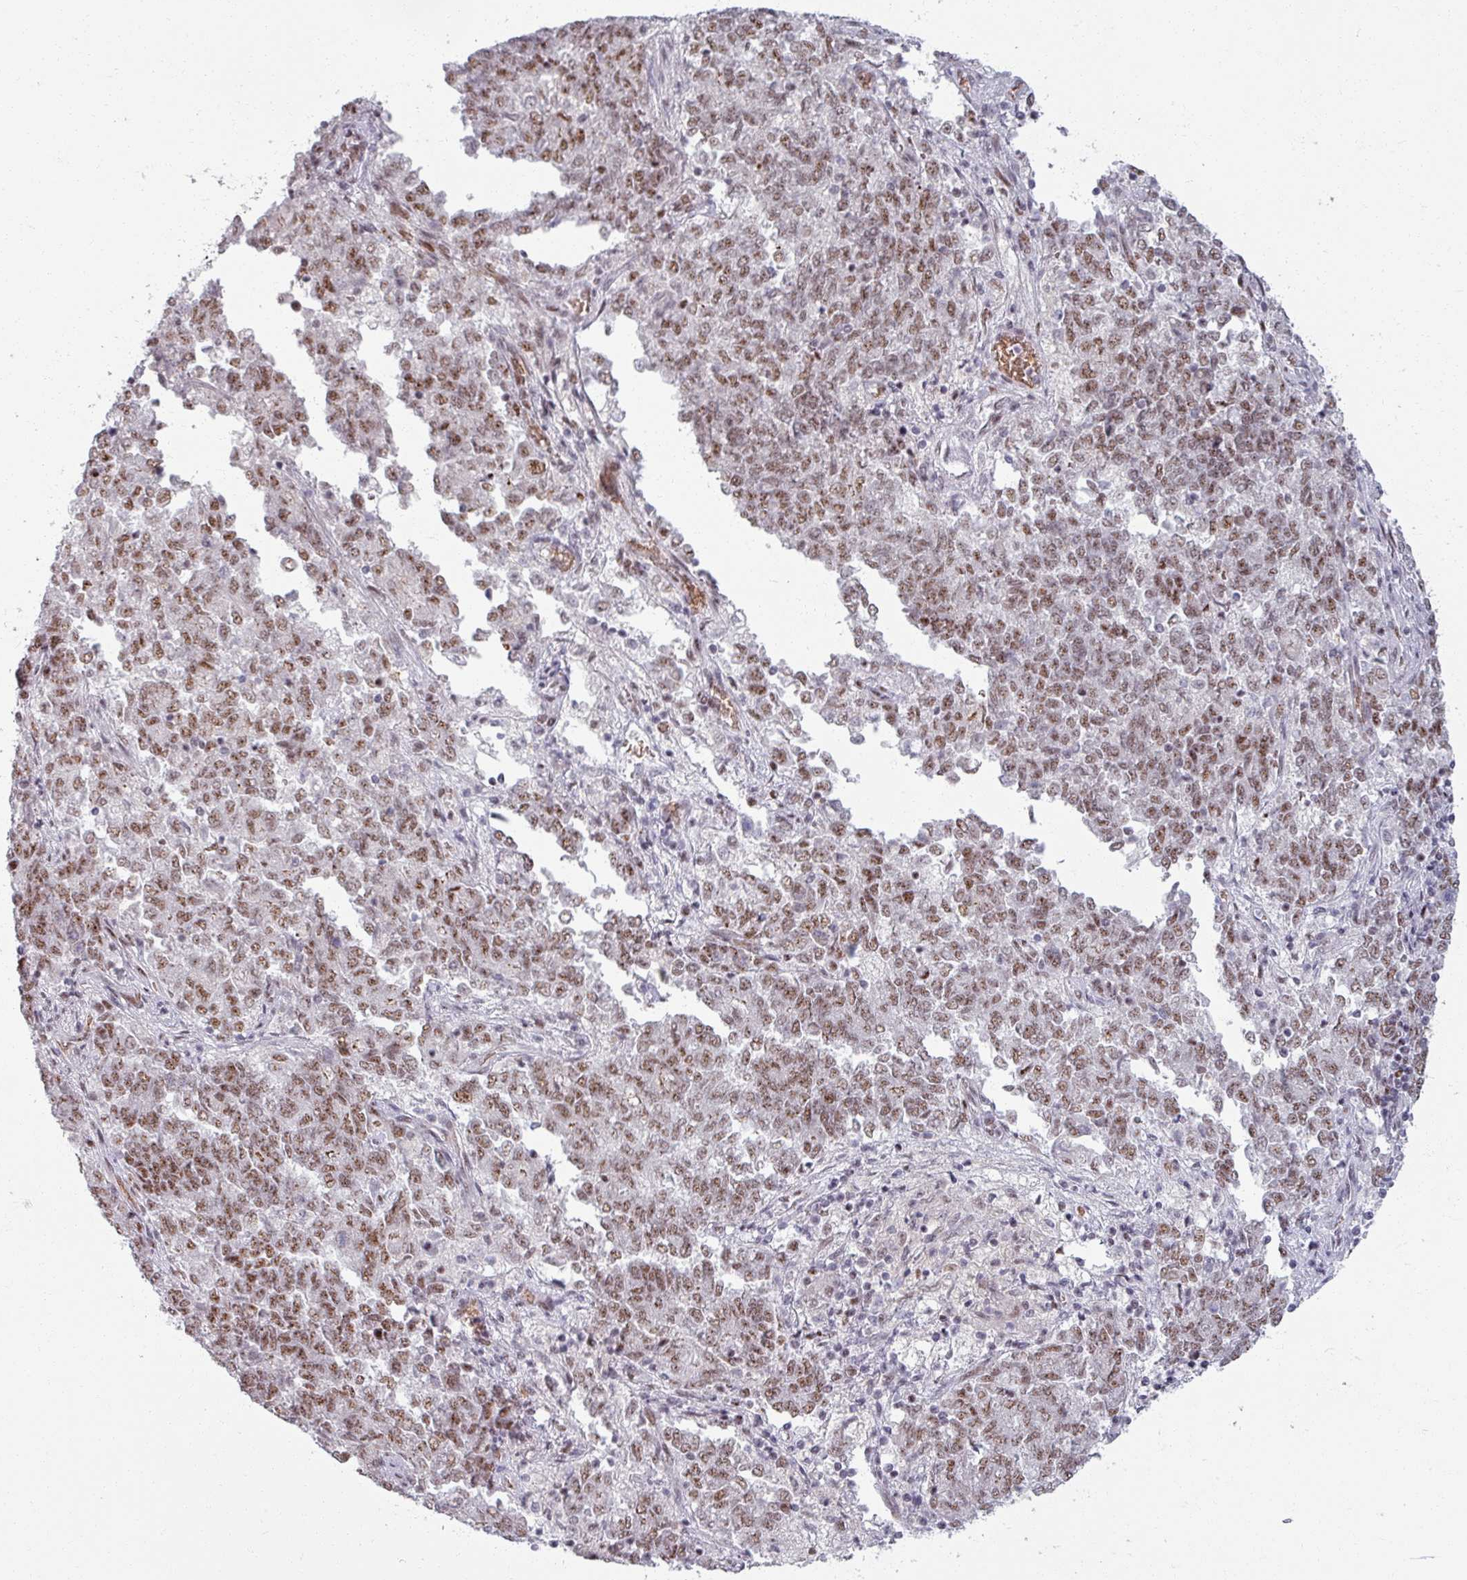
{"staining": {"intensity": "moderate", "quantity": ">75%", "location": "nuclear"}, "tissue": "endometrial cancer", "cell_type": "Tumor cells", "image_type": "cancer", "snomed": [{"axis": "morphology", "description": "Adenocarcinoma, NOS"}, {"axis": "topography", "description": "Endometrium"}], "caption": "Endometrial adenocarcinoma stained with a protein marker reveals moderate staining in tumor cells.", "gene": "NCOR1", "patient": {"sex": "female", "age": 80}}